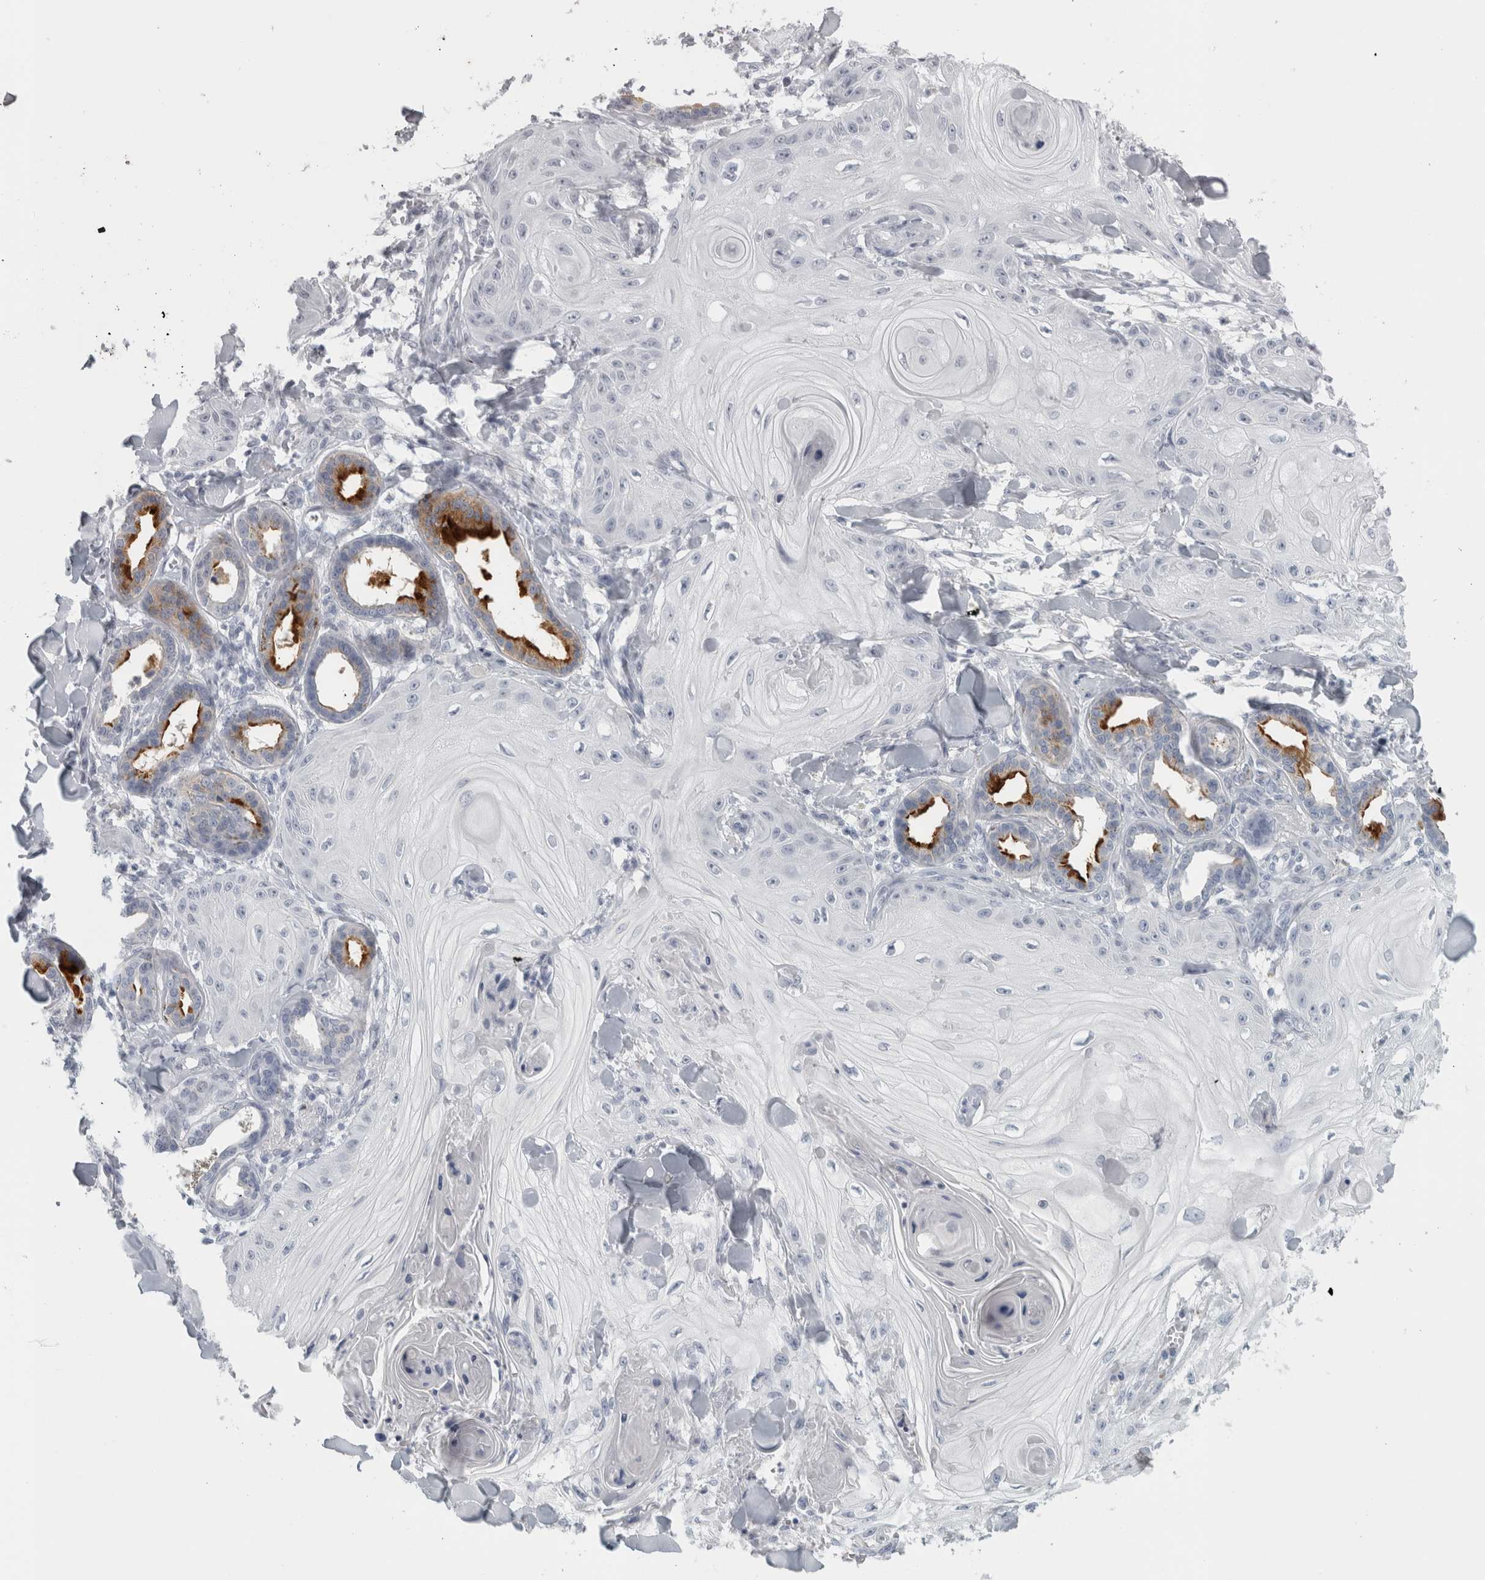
{"staining": {"intensity": "negative", "quantity": "none", "location": "none"}, "tissue": "skin cancer", "cell_type": "Tumor cells", "image_type": "cancer", "snomed": [{"axis": "morphology", "description": "Squamous cell carcinoma, NOS"}, {"axis": "topography", "description": "Skin"}], "caption": "An IHC histopathology image of skin cancer is shown. There is no staining in tumor cells of skin cancer. (Immunohistochemistry, brightfield microscopy, high magnification).", "gene": "CPE", "patient": {"sex": "male", "age": 74}}